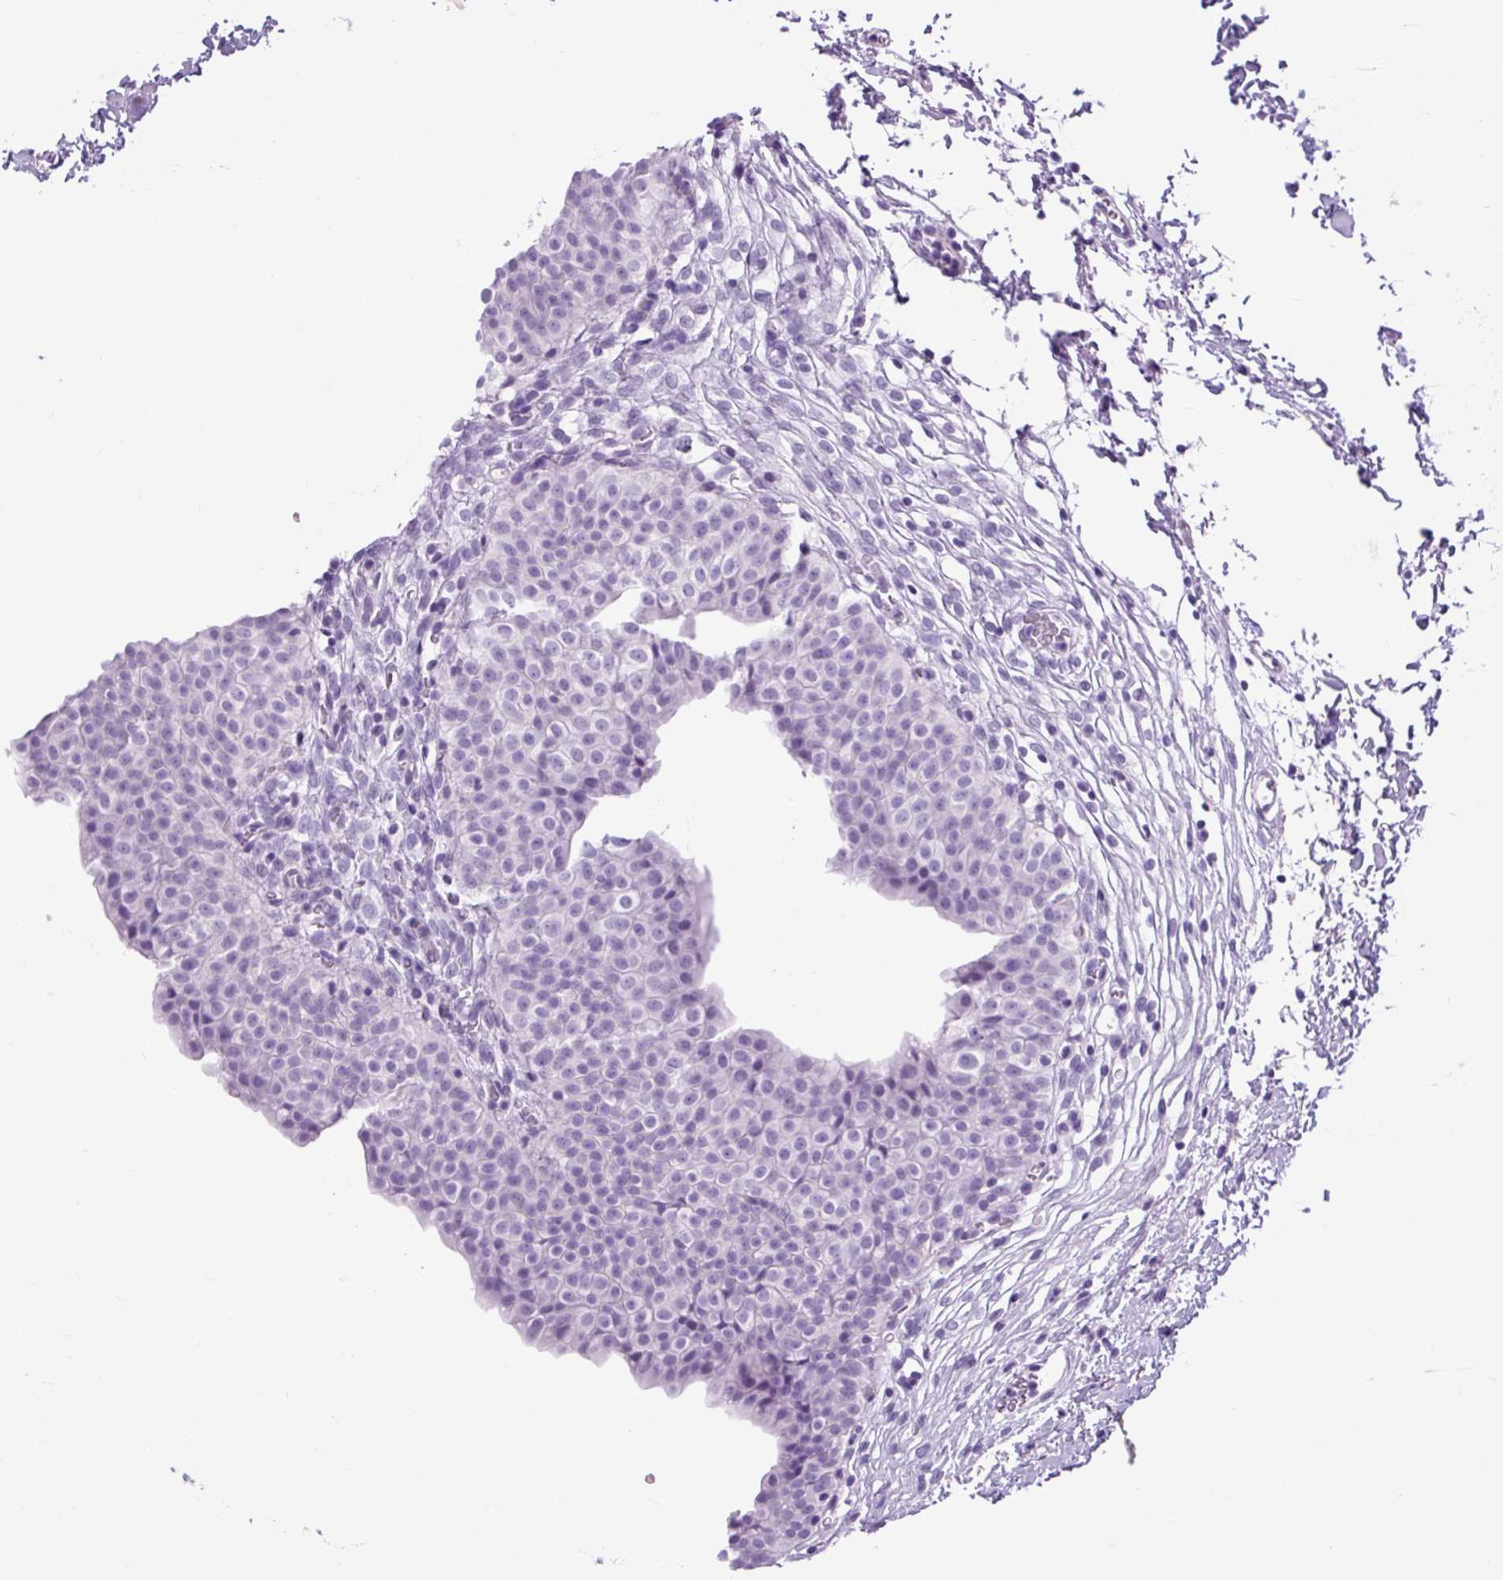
{"staining": {"intensity": "negative", "quantity": "none", "location": "none"}, "tissue": "urinary bladder", "cell_type": "Urothelial cells", "image_type": "normal", "snomed": [{"axis": "morphology", "description": "Normal tissue, NOS"}, {"axis": "topography", "description": "Urinary bladder"}, {"axis": "topography", "description": "Peripheral nerve tissue"}], "caption": "Immunohistochemistry (IHC) image of unremarkable urinary bladder: urinary bladder stained with DAB exhibits no significant protein staining in urothelial cells.", "gene": "DPP6", "patient": {"sex": "male", "age": 55}}